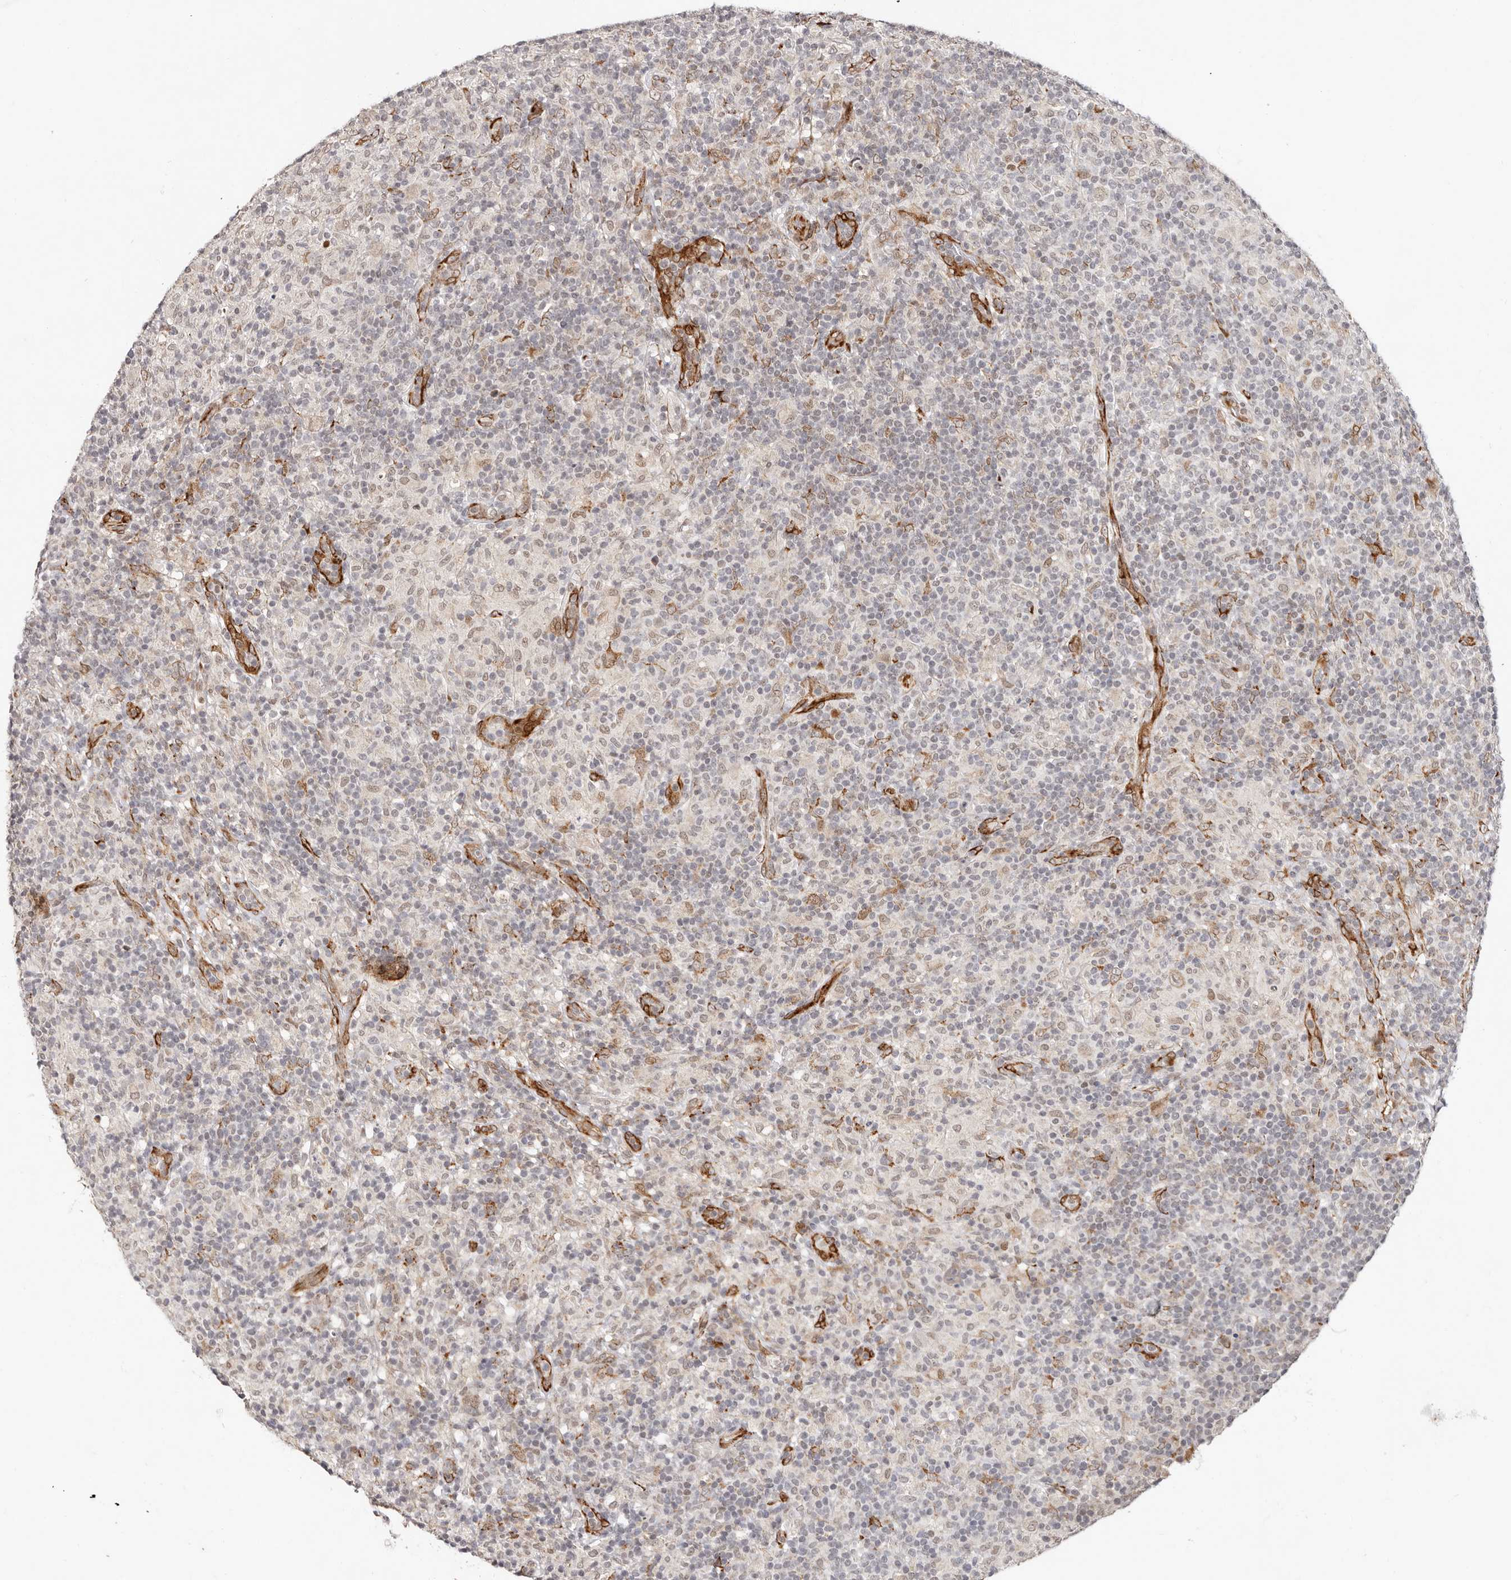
{"staining": {"intensity": "negative", "quantity": "none", "location": "none"}, "tissue": "lymphoma", "cell_type": "Tumor cells", "image_type": "cancer", "snomed": [{"axis": "morphology", "description": "Hodgkin's disease, NOS"}, {"axis": "topography", "description": "Lymph node"}], "caption": "IHC histopathology image of neoplastic tissue: human Hodgkin's disease stained with DAB displays no significant protein expression in tumor cells.", "gene": "BCL2L15", "patient": {"sex": "male", "age": 70}}